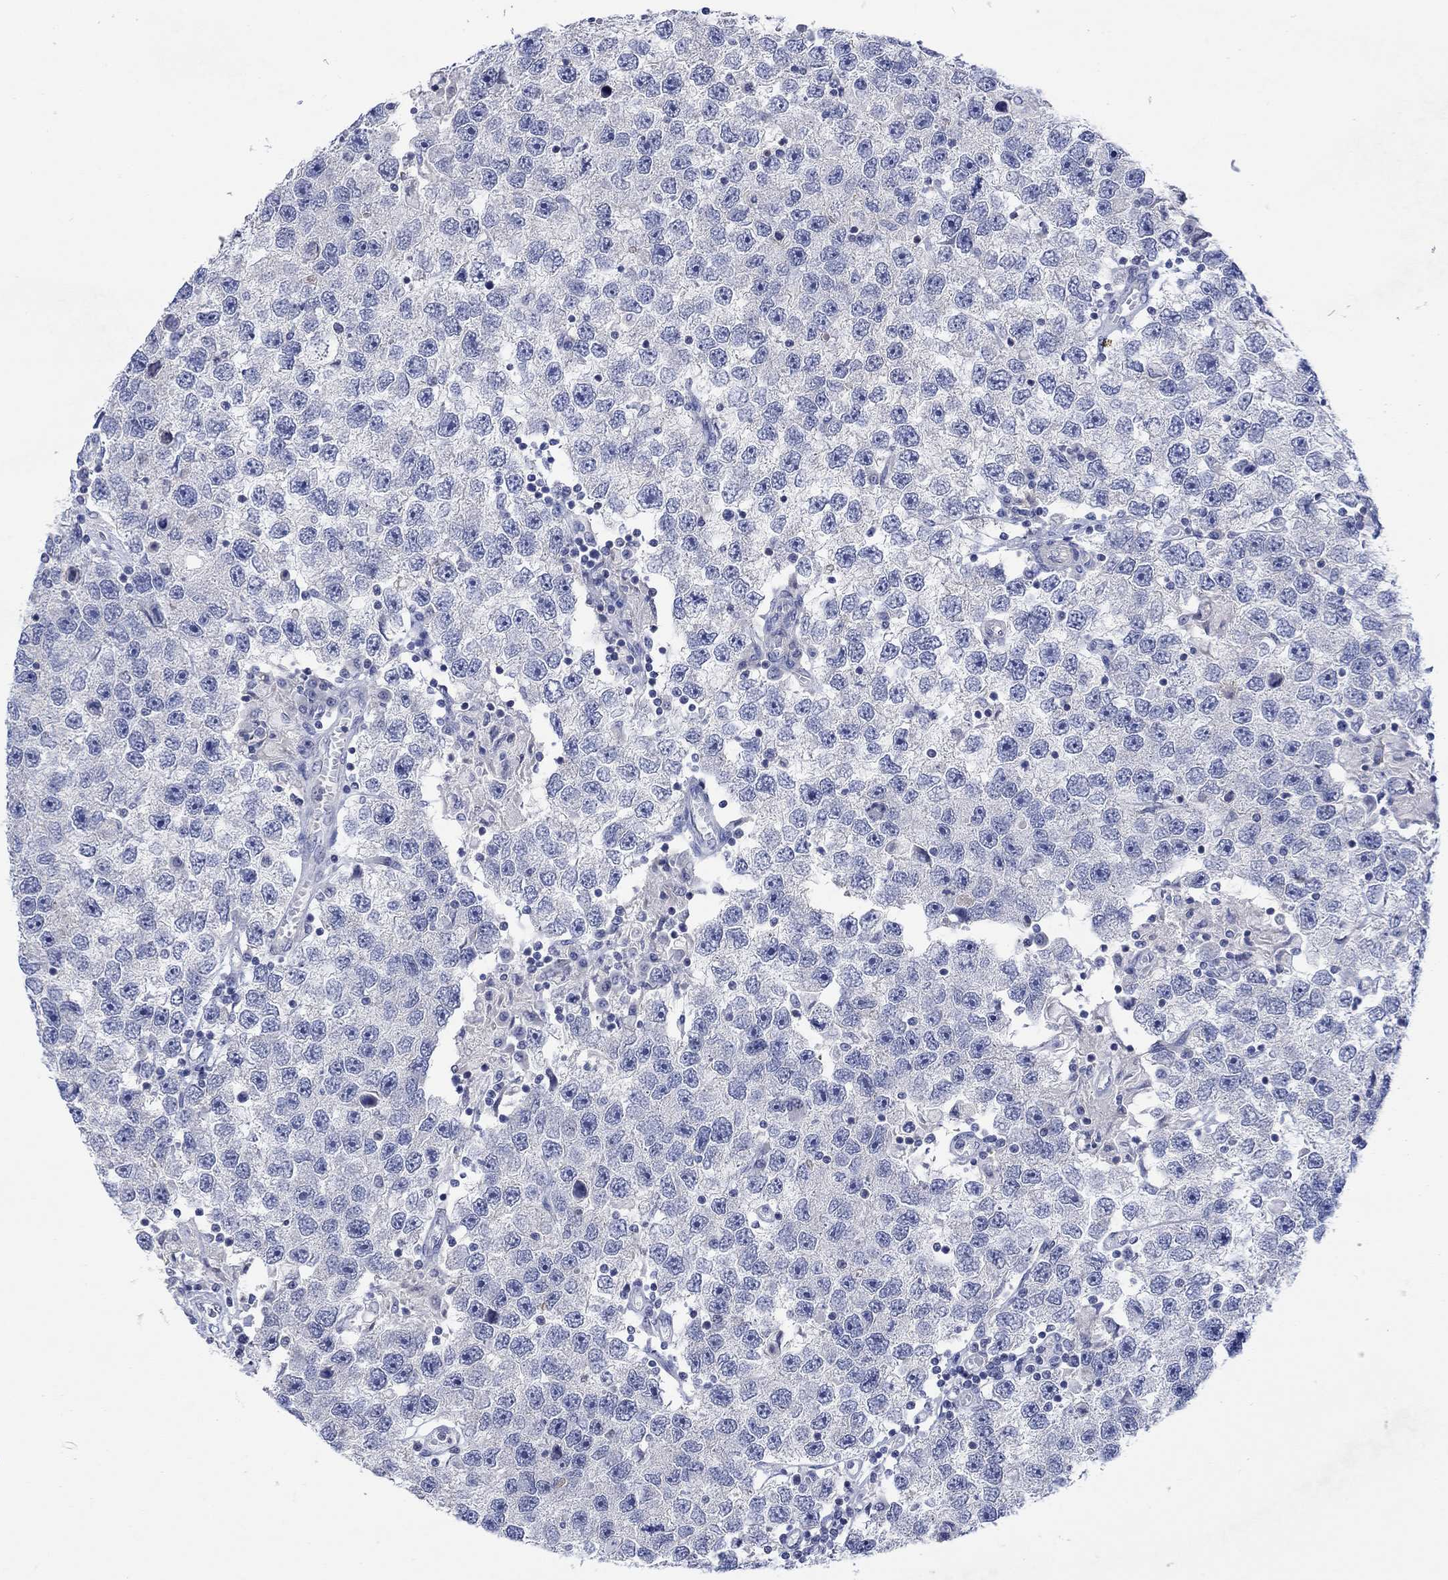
{"staining": {"intensity": "negative", "quantity": "none", "location": "none"}, "tissue": "testis cancer", "cell_type": "Tumor cells", "image_type": "cancer", "snomed": [{"axis": "morphology", "description": "Seminoma, NOS"}, {"axis": "topography", "description": "Testis"}], "caption": "Tumor cells are negative for brown protein staining in testis cancer (seminoma). Brightfield microscopy of IHC stained with DAB (3,3'-diaminobenzidine) (brown) and hematoxylin (blue), captured at high magnification.", "gene": "AGRP", "patient": {"sex": "male", "age": 26}}